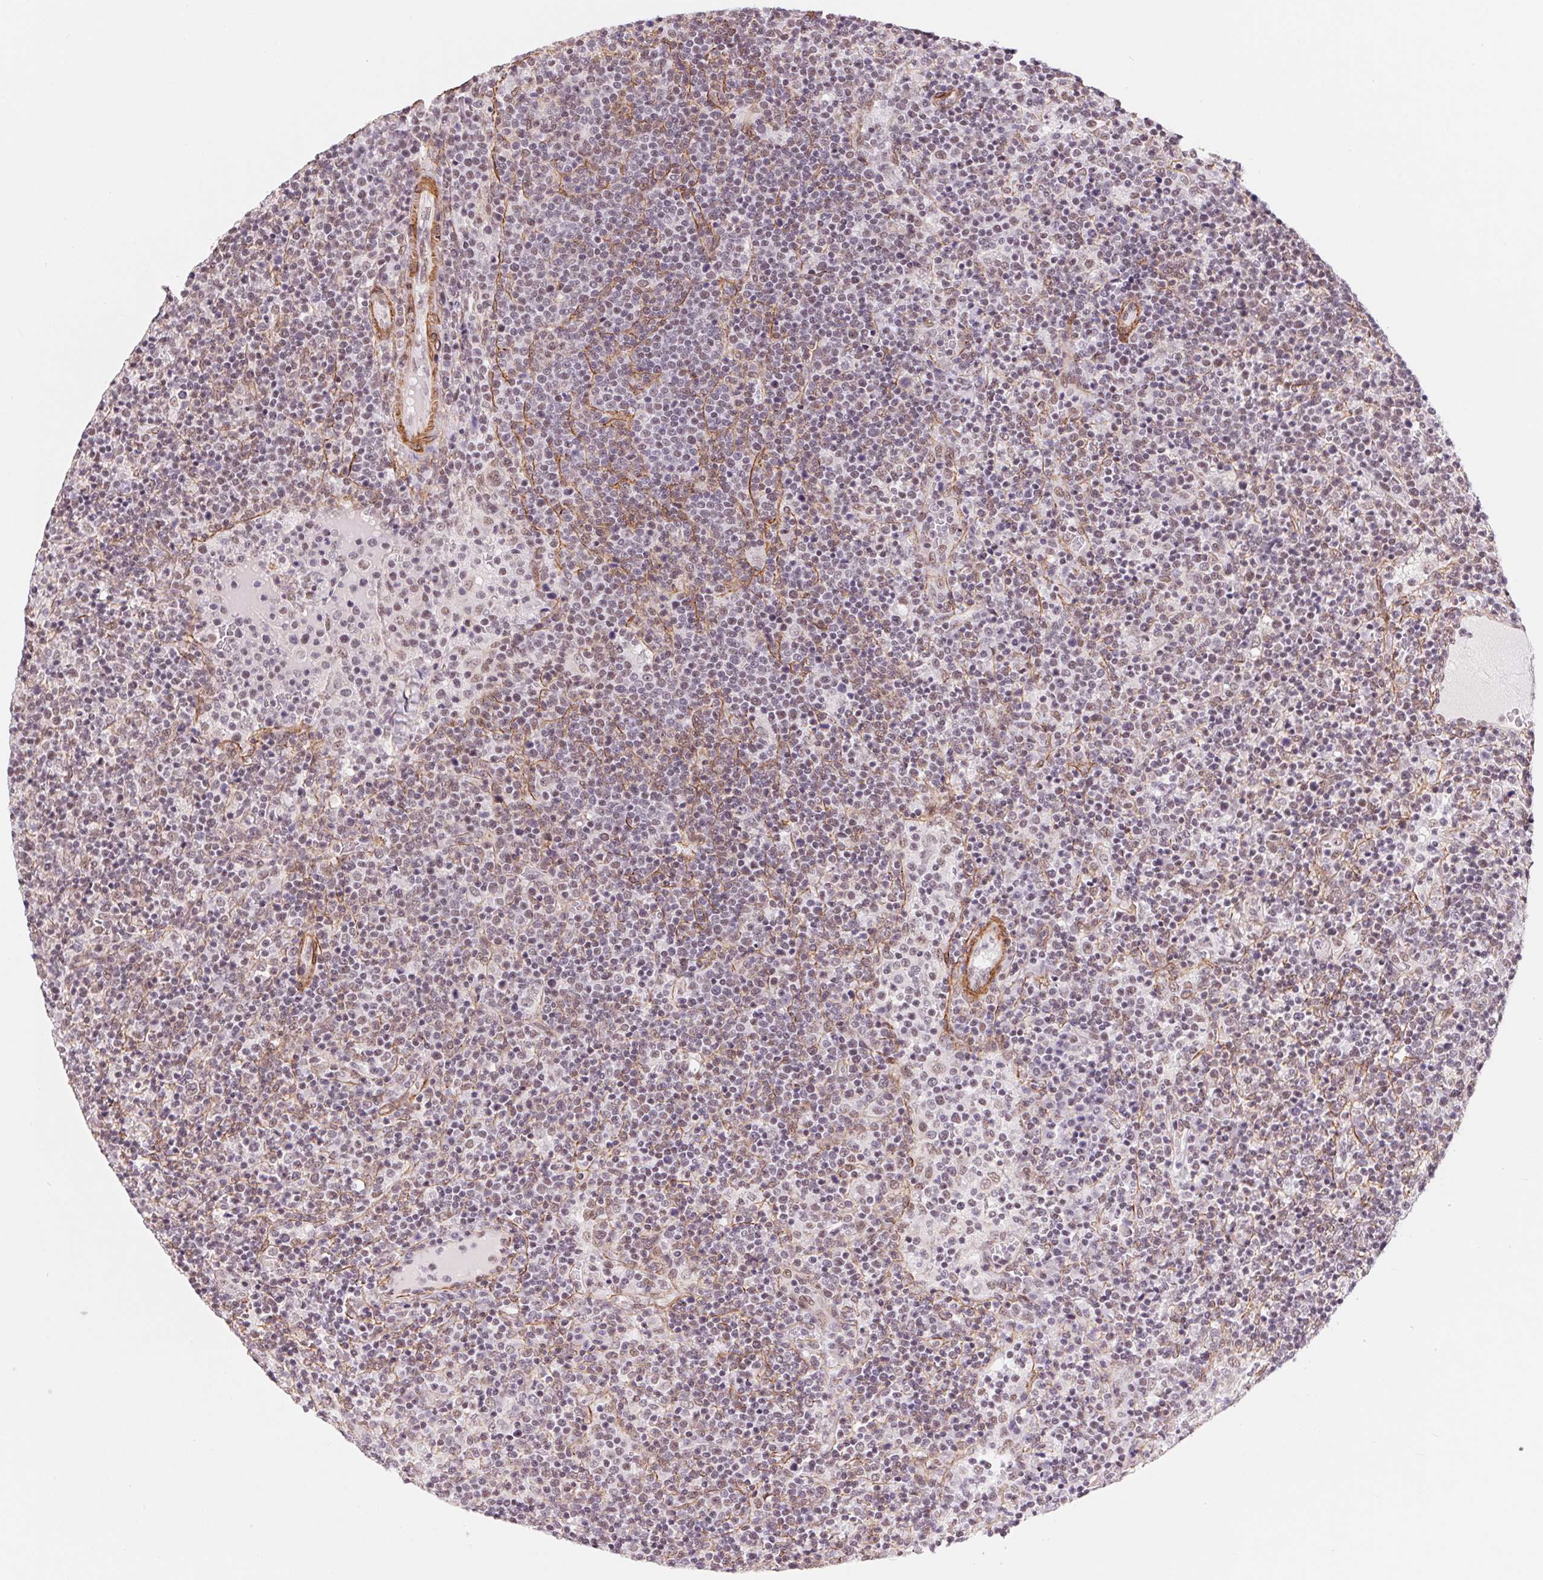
{"staining": {"intensity": "negative", "quantity": "none", "location": "none"}, "tissue": "lymphoma", "cell_type": "Tumor cells", "image_type": "cancer", "snomed": [{"axis": "morphology", "description": "Malignant lymphoma, non-Hodgkin's type, High grade"}, {"axis": "topography", "description": "Lymph node"}], "caption": "Lymphoma was stained to show a protein in brown. There is no significant positivity in tumor cells.", "gene": "BCAT1", "patient": {"sex": "male", "age": 61}}